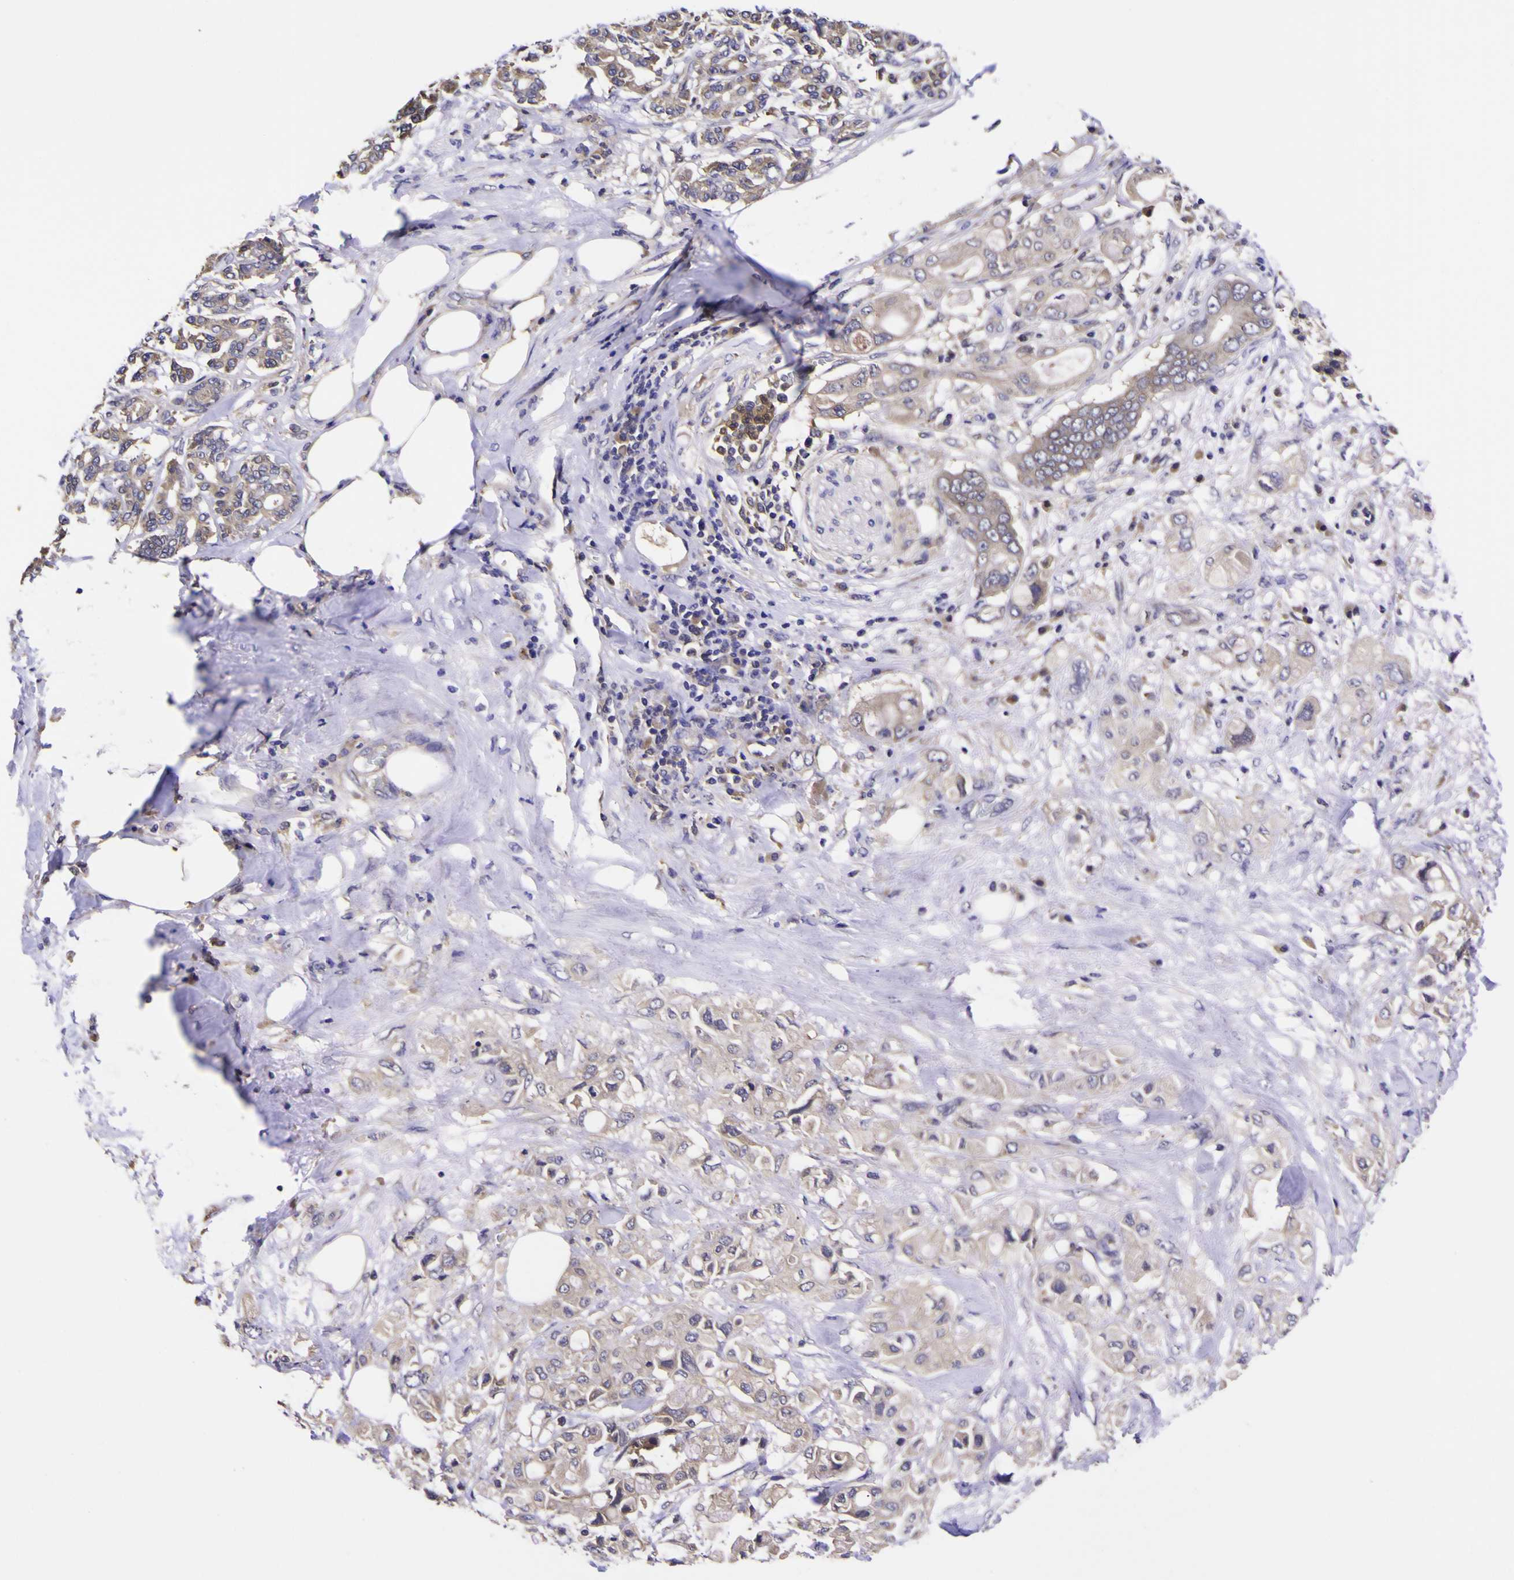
{"staining": {"intensity": "weak", "quantity": ">75%", "location": "cytoplasmic/membranous"}, "tissue": "pancreatic cancer", "cell_type": "Tumor cells", "image_type": "cancer", "snomed": [{"axis": "morphology", "description": "Adenocarcinoma, NOS"}, {"axis": "topography", "description": "Pancreas"}], "caption": "Immunohistochemistry photomicrograph of adenocarcinoma (pancreatic) stained for a protein (brown), which shows low levels of weak cytoplasmic/membranous staining in approximately >75% of tumor cells.", "gene": "MAPK14", "patient": {"sex": "female", "age": 56}}